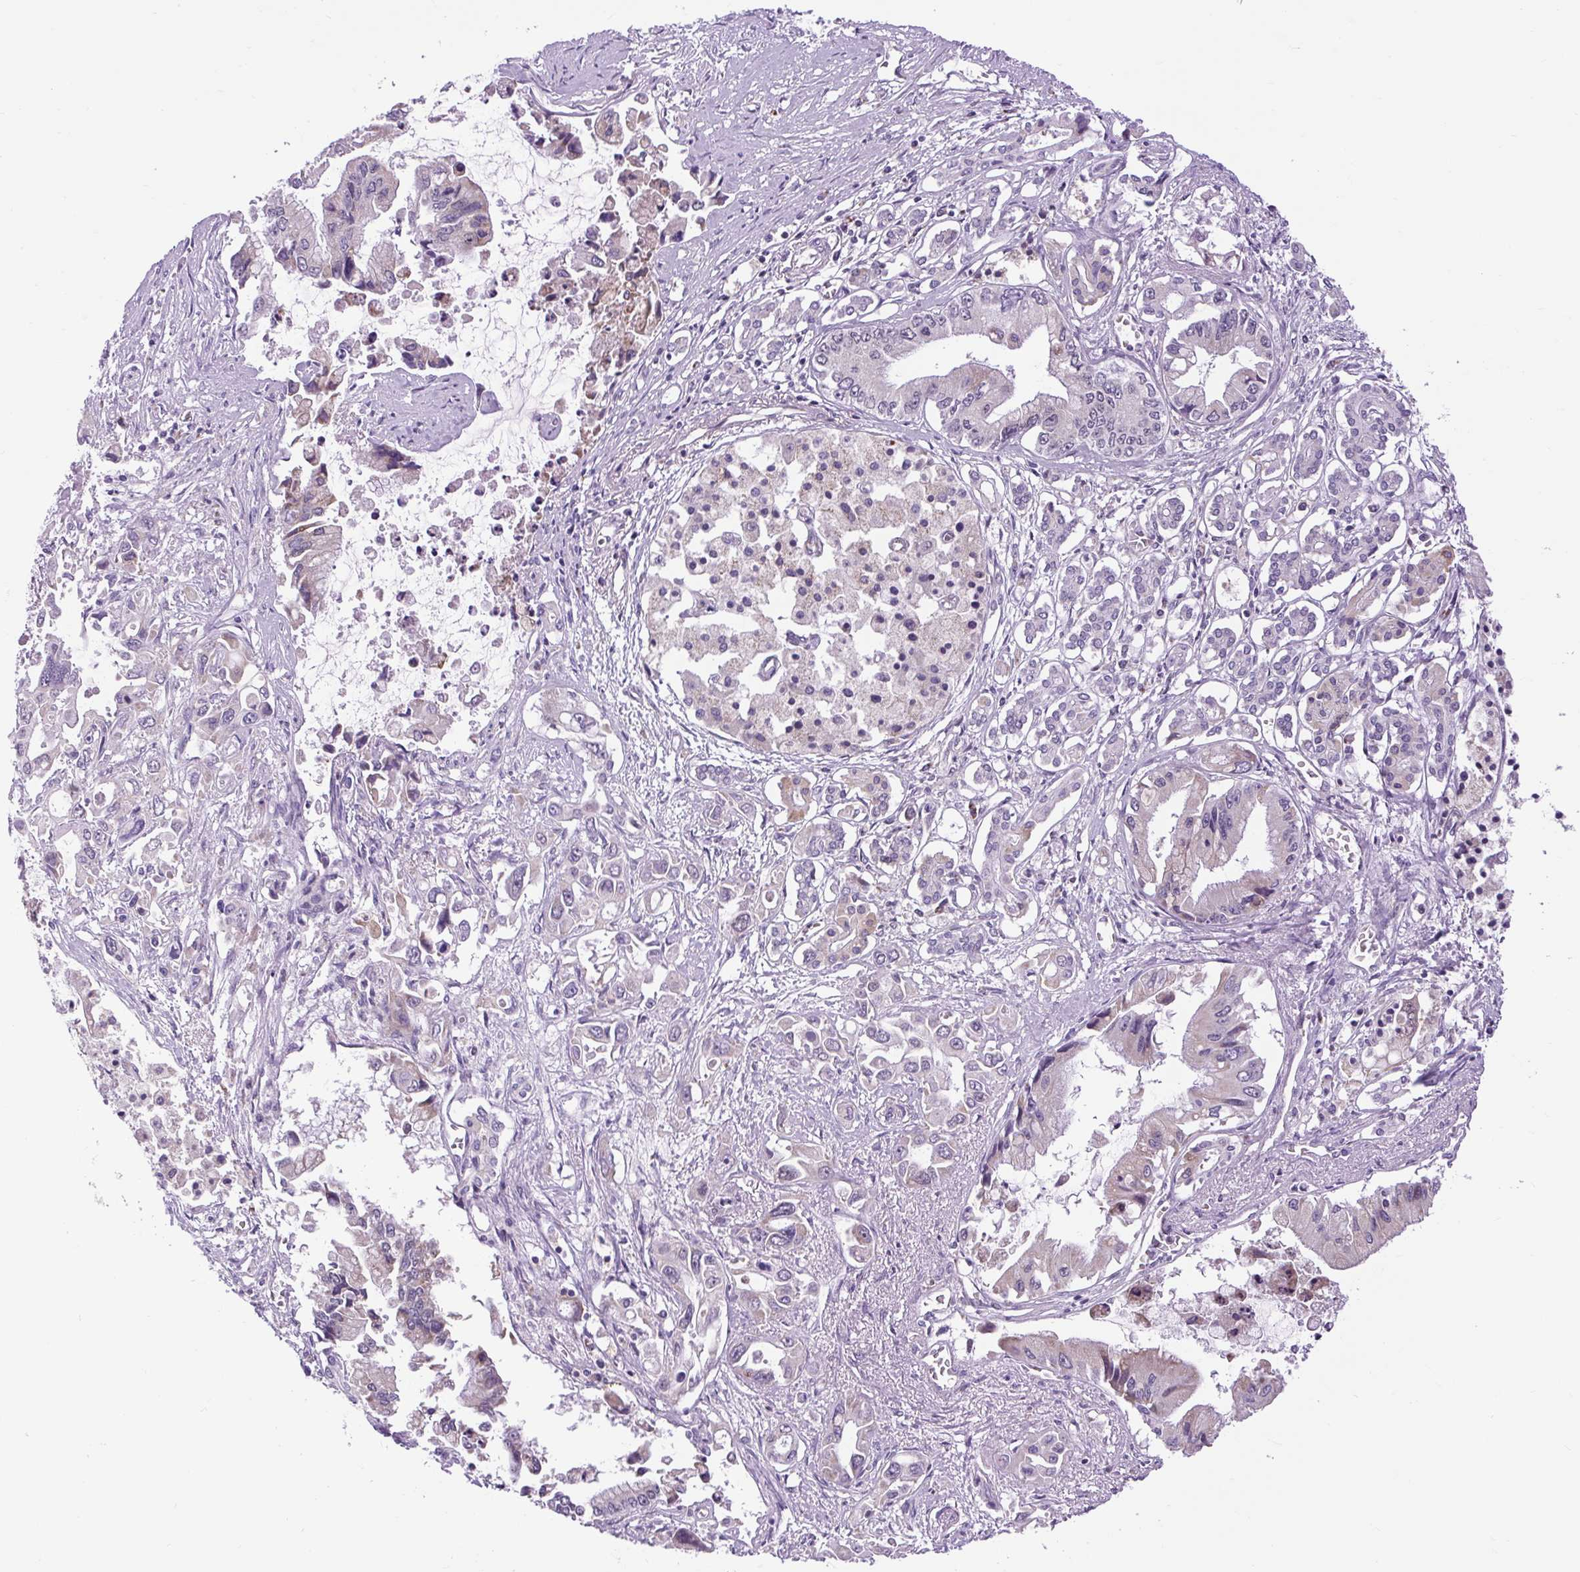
{"staining": {"intensity": "negative", "quantity": "none", "location": "none"}, "tissue": "pancreatic cancer", "cell_type": "Tumor cells", "image_type": "cancer", "snomed": [{"axis": "morphology", "description": "Adenocarcinoma, NOS"}, {"axis": "topography", "description": "Pancreas"}], "caption": "This is a image of immunohistochemistry (IHC) staining of pancreatic cancer, which shows no expression in tumor cells.", "gene": "SCO2", "patient": {"sex": "male", "age": 84}}